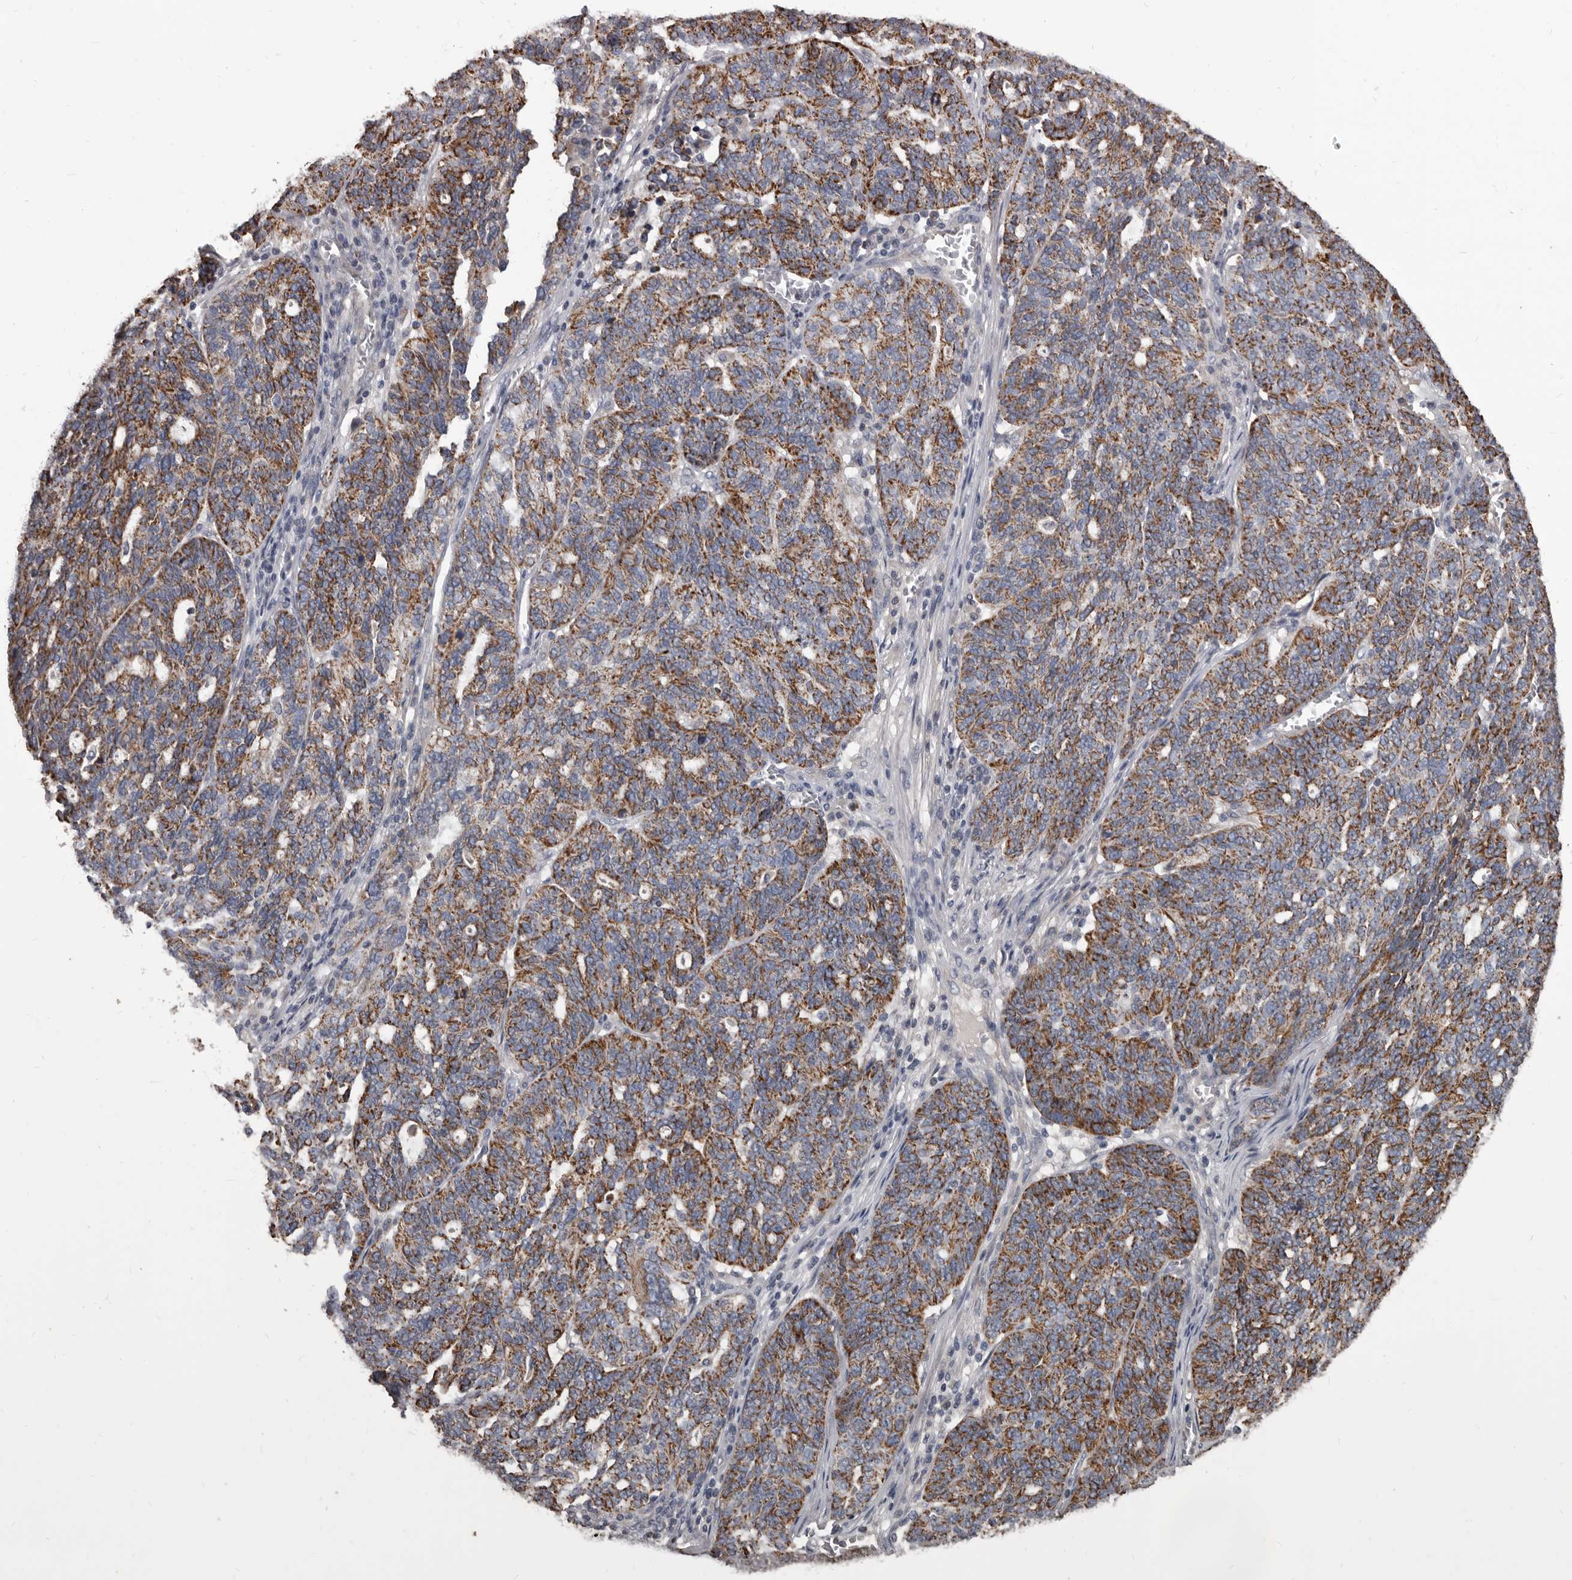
{"staining": {"intensity": "moderate", "quantity": ">75%", "location": "cytoplasmic/membranous"}, "tissue": "ovarian cancer", "cell_type": "Tumor cells", "image_type": "cancer", "snomed": [{"axis": "morphology", "description": "Cystadenocarcinoma, serous, NOS"}, {"axis": "topography", "description": "Ovary"}], "caption": "High-magnification brightfield microscopy of ovarian cancer (serous cystadenocarcinoma) stained with DAB (3,3'-diaminobenzidine) (brown) and counterstained with hematoxylin (blue). tumor cells exhibit moderate cytoplasmic/membranous expression is identified in approximately>75% of cells. Immunohistochemistry (ihc) stains the protein of interest in brown and the nuclei are stained blue.", "gene": "ALDH5A1", "patient": {"sex": "female", "age": 59}}